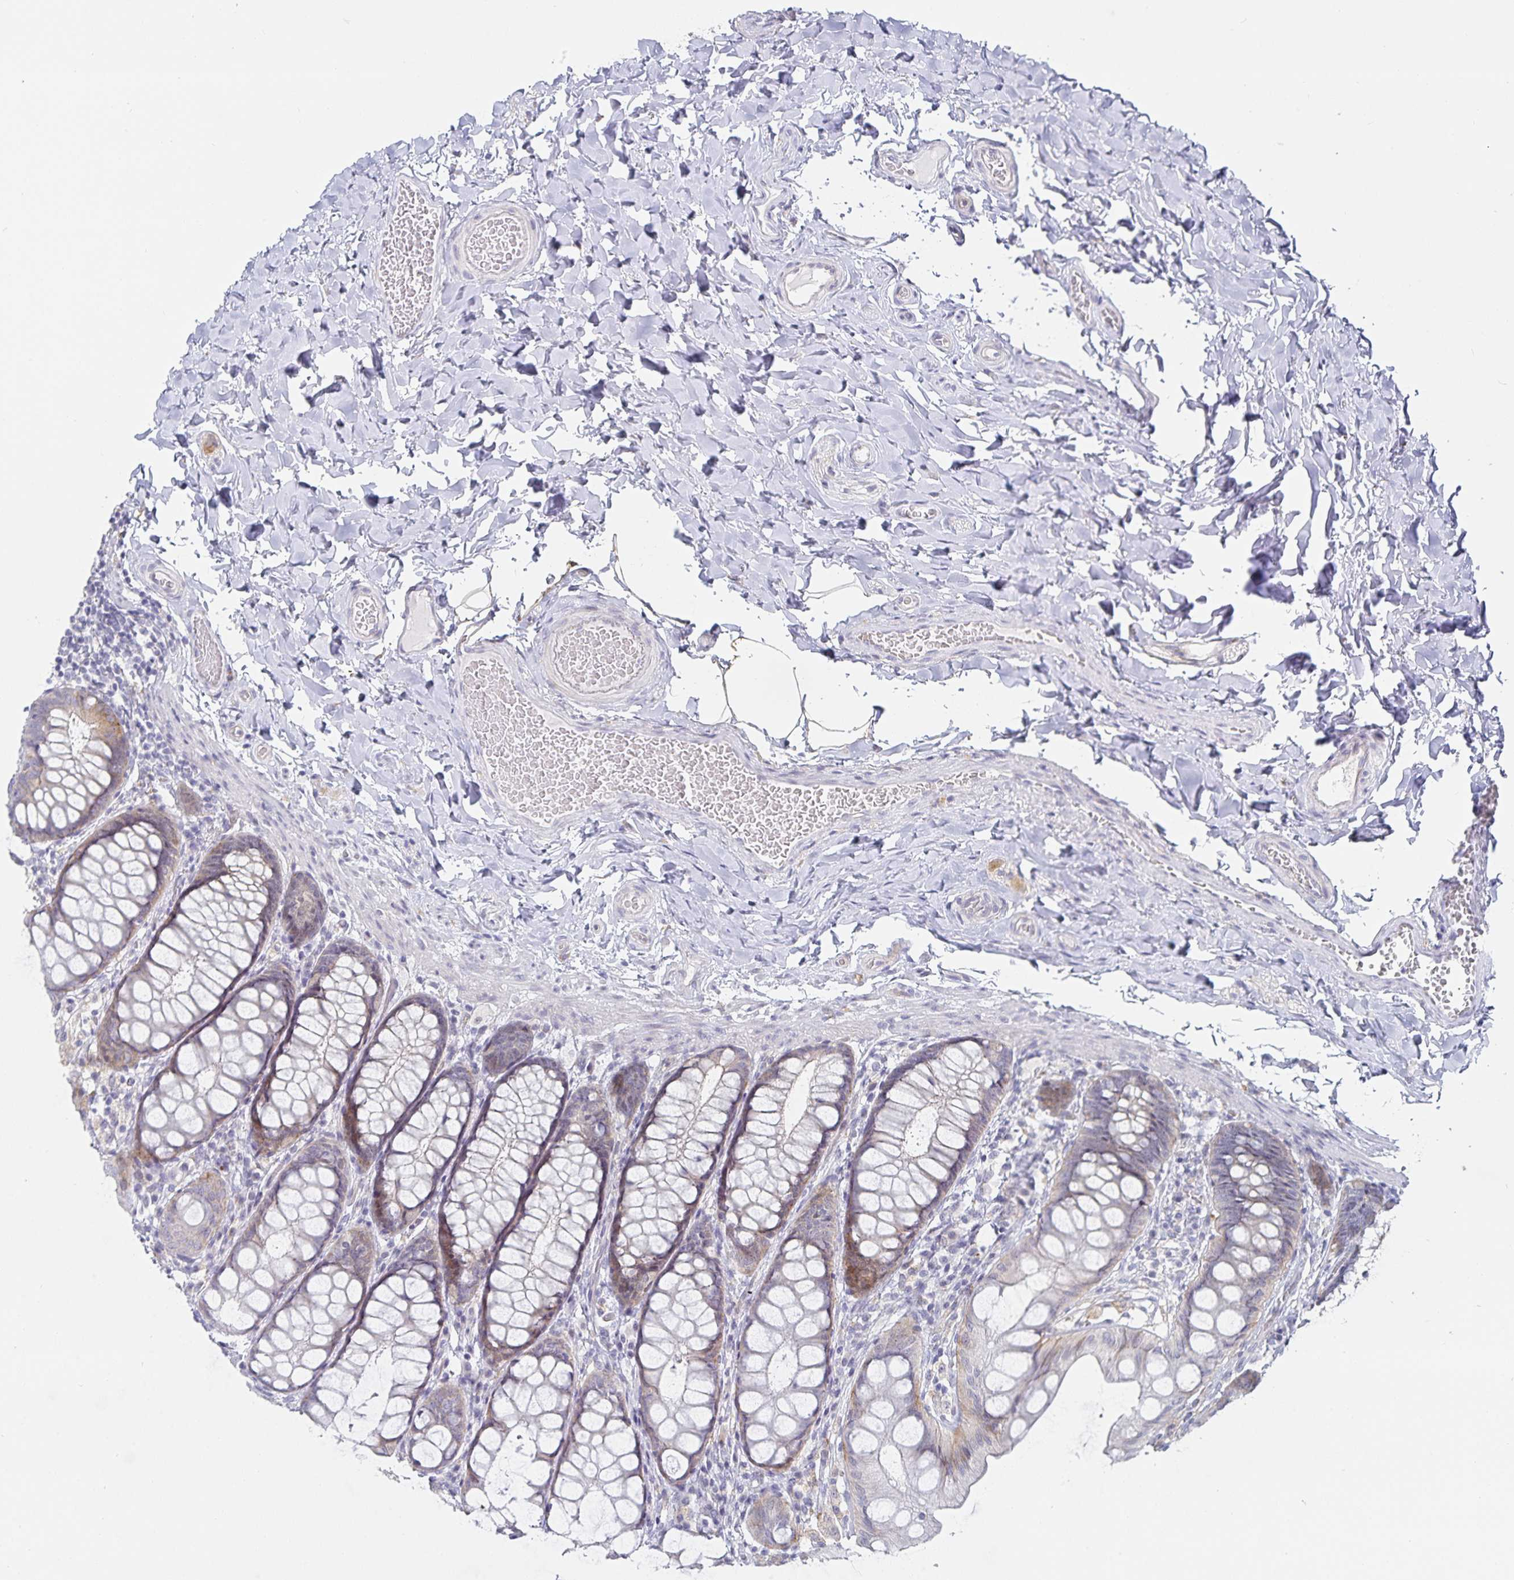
{"staining": {"intensity": "negative", "quantity": "none", "location": "none"}, "tissue": "colon", "cell_type": "Endothelial cells", "image_type": "normal", "snomed": [{"axis": "morphology", "description": "Normal tissue, NOS"}, {"axis": "topography", "description": "Colon"}], "caption": "Micrograph shows no protein positivity in endothelial cells of normal colon. (Brightfield microscopy of DAB immunohistochemistry (IHC) at high magnification).", "gene": "S100G", "patient": {"sex": "male", "age": 47}}